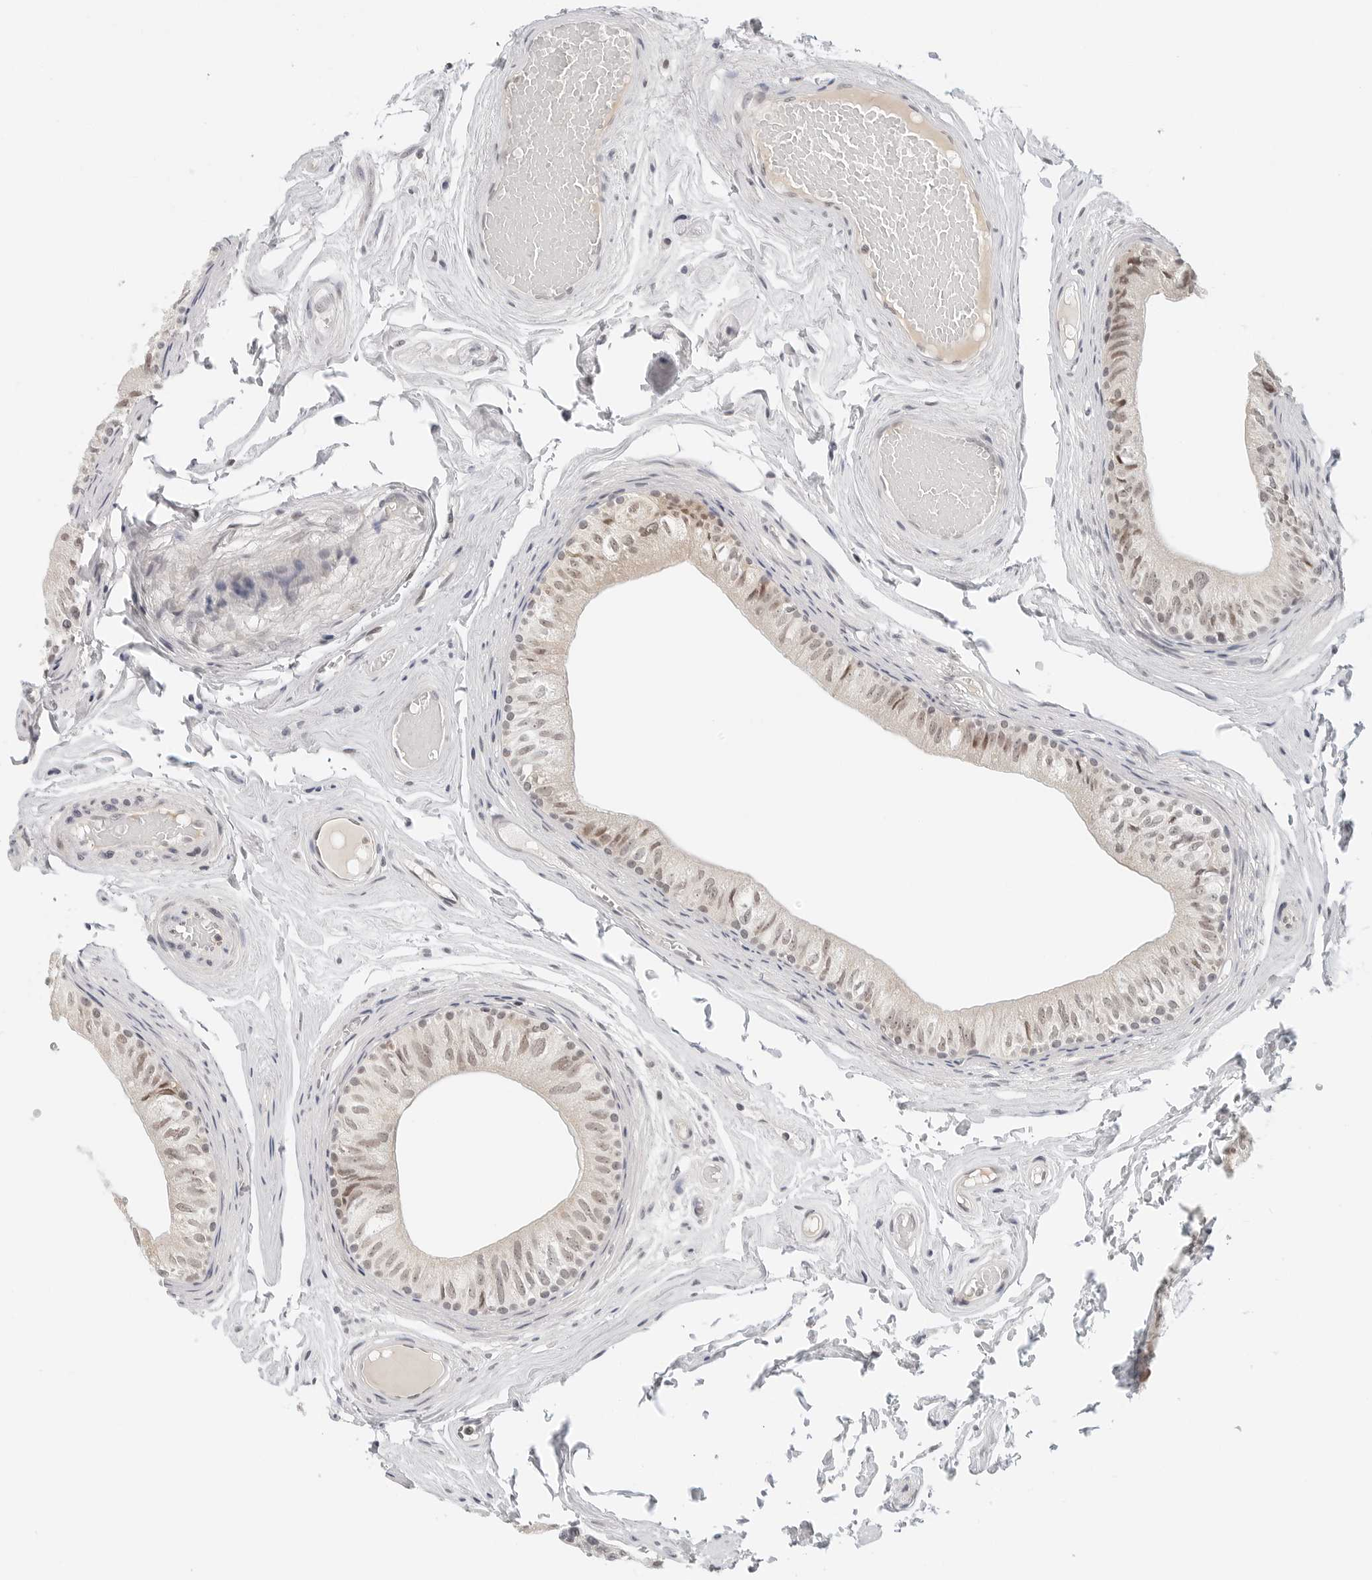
{"staining": {"intensity": "weak", "quantity": "25%-75%", "location": "nuclear"}, "tissue": "epididymis", "cell_type": "Glandular cells", "image_type": "normal", "snomed": [{"axis": "morphology", "description": "Normal tissue, NOS"}, {"axis": "topography", "description": "Epididymis"}], "caption": "Weak nuclear positivity for a protein is identified in approximately 25%-75% of glandular cells of benign epididymis using immunohistochemistry.", "gene": "TSEN2", "patient": {"sex": "male", "age": 79}}